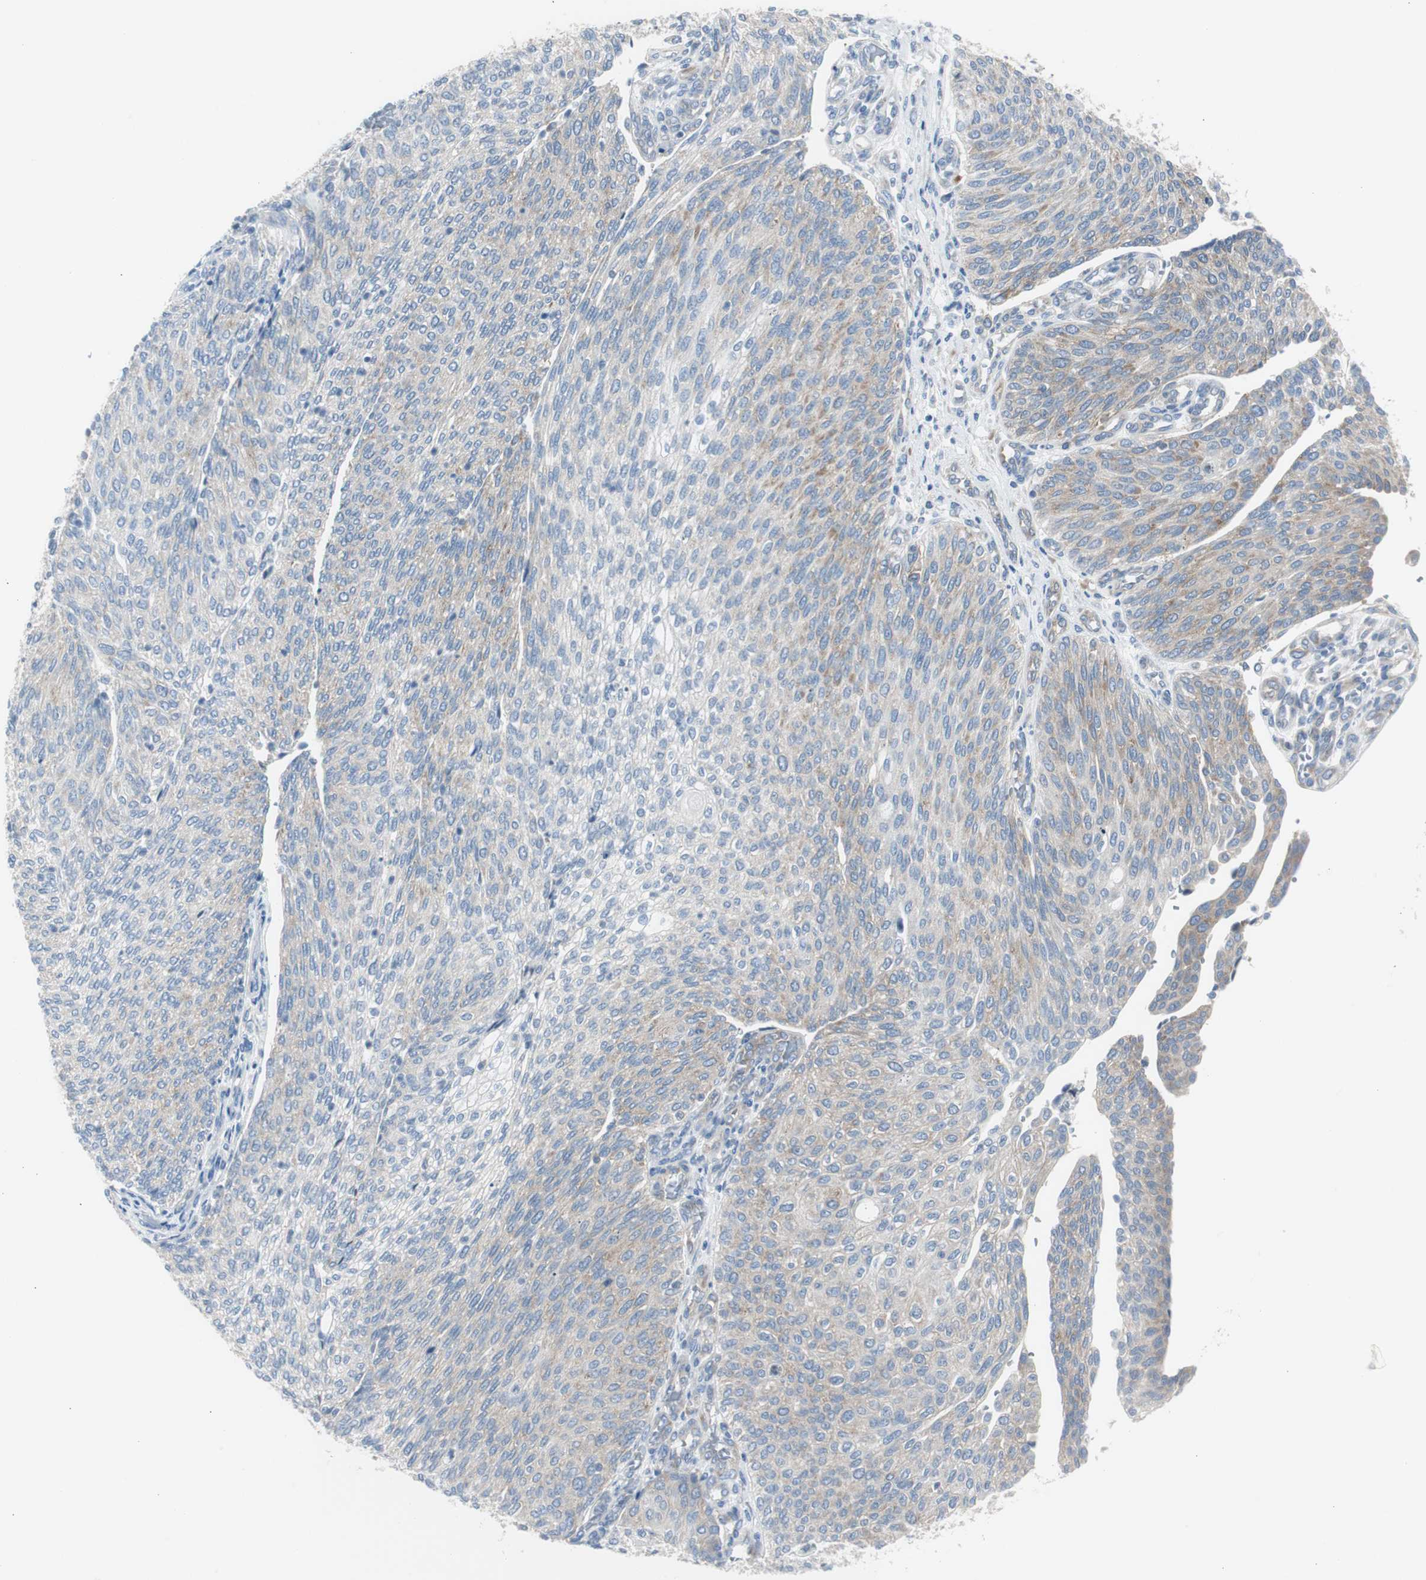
{"staining": {"intensity": "weak", "quantity": "25%-75%", "location": "cytoplasmic/membranous"}, "tissue": "urothelial cancer", "cell_type": "Tumor cells", "image_type": "cancer", "snomed": [{"axis": "morphology", "description": "Urothelial carcinoma, Low grade"}, {"axis": "topography", "description": "Urinary bladder"}], "caption": "Tumor cells exhibit low levels of weak cytoplasmic/membranous staining in approximately 25%-75% of cells in human urothelial carcinoma (low-grade).", "gene": "RPS12", "patient": {"sex": "female", "age": 79}}